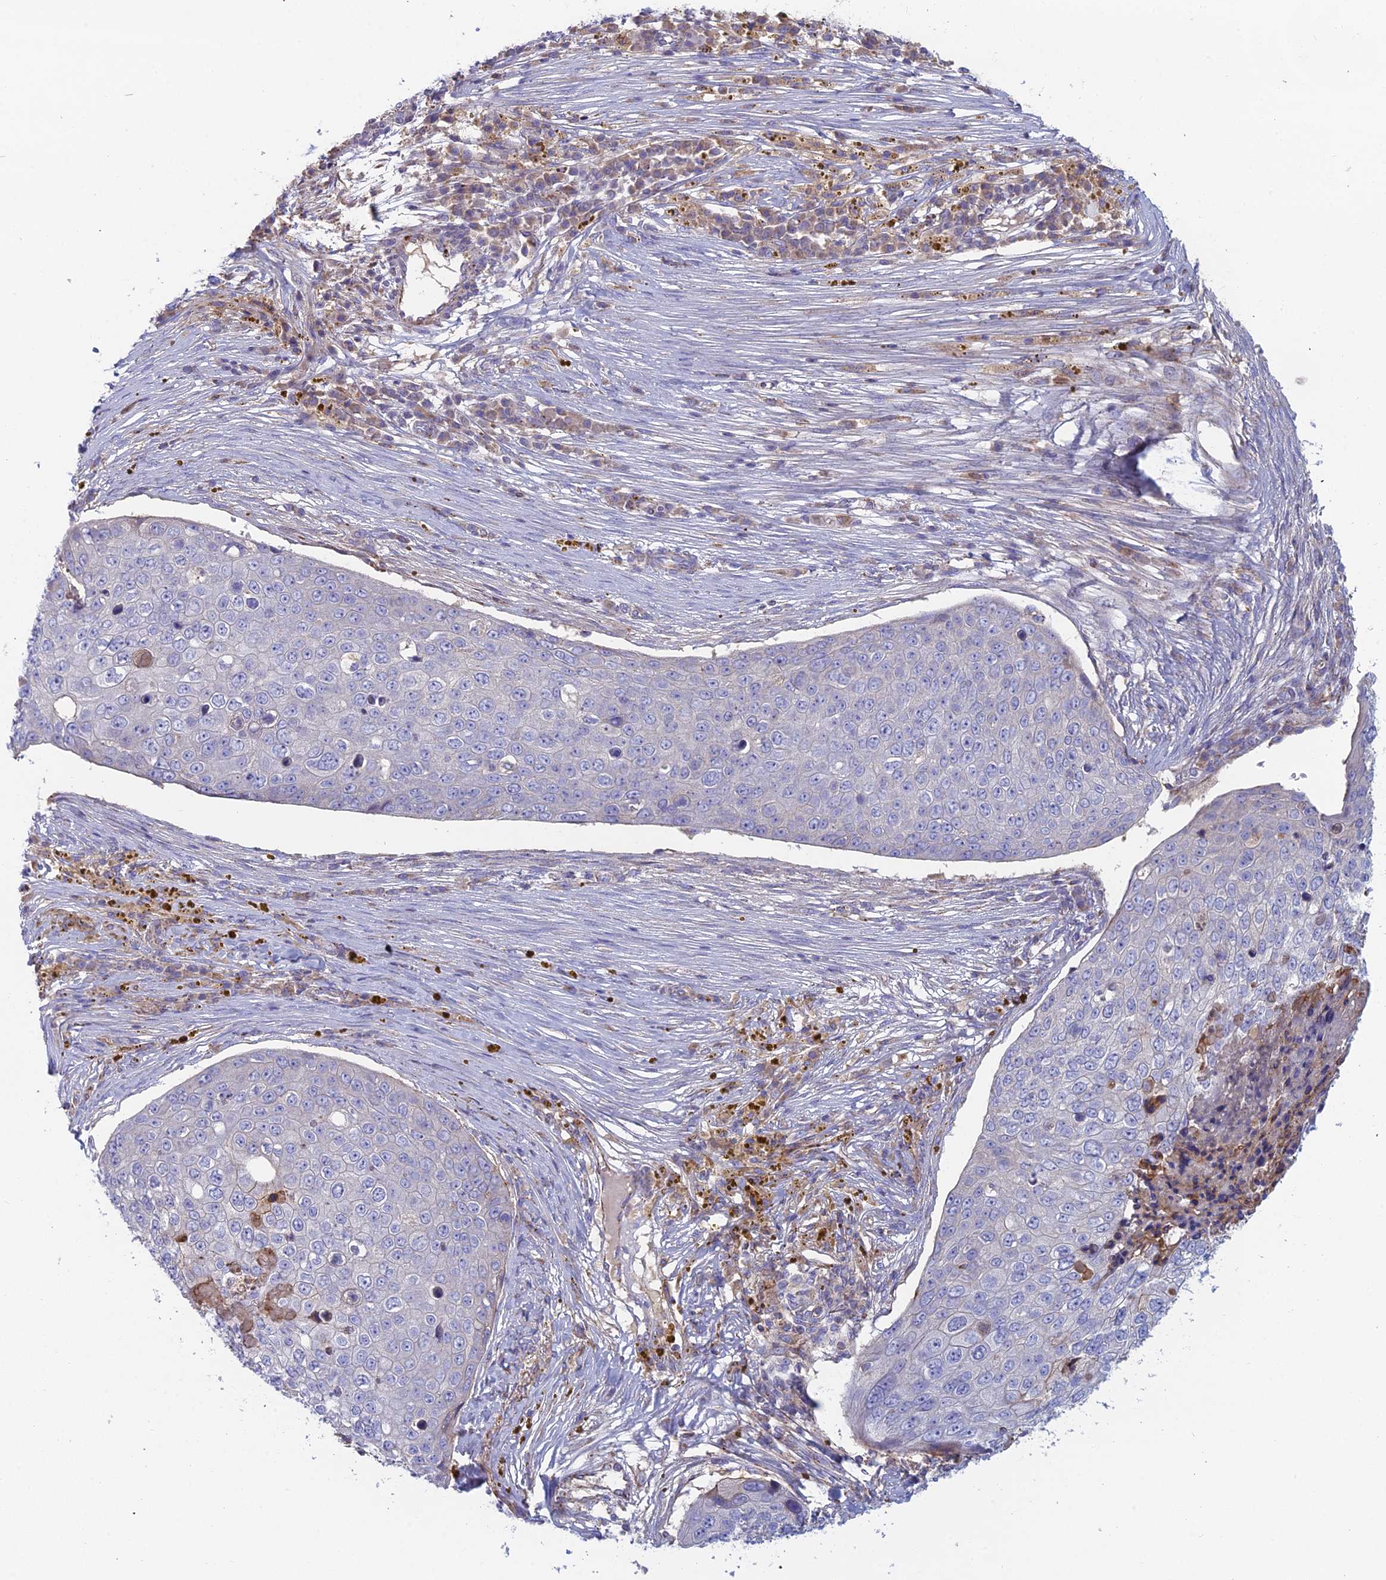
{"staining": {"intensity": "negative", "quantity": "none", "location": "none"}, "tissue": "skin cancer", "cell_type": "Tumor cells", "image_type": "cancer", "snomed": [{"axis": "morphology", "description": "Squamous cell carcinoma, NOS"}, {"axis": "topography", "description": "Skin"}], "caption": "Immunohistochemical staining of skin squamous cell carcinoma demonstrates no significant expression in tumor cells.", "gene": "IFTAP", "patient": {"sex": "male", "age": 71}}